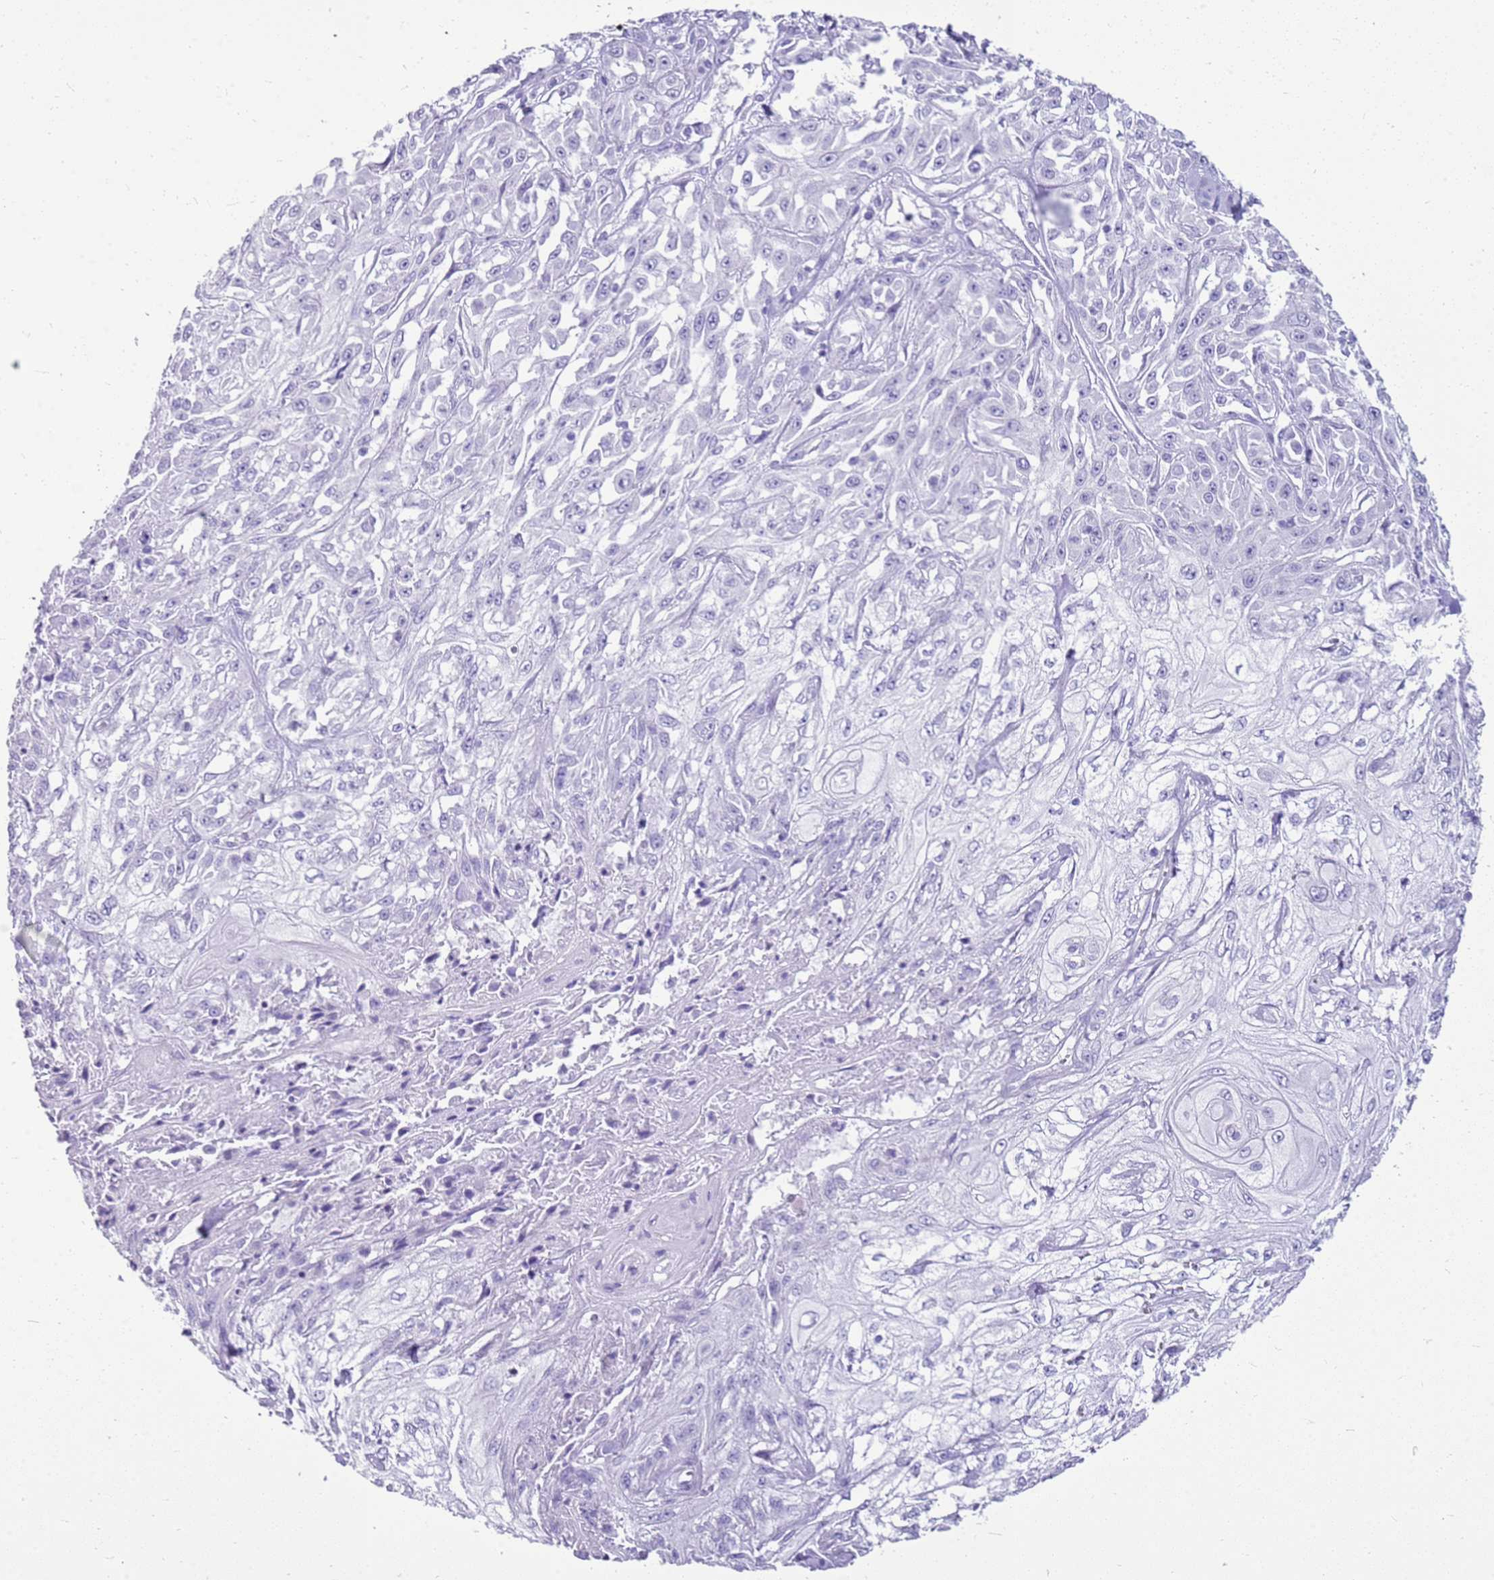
{"staining": {"intensity": "negative", "quantity": "none", "location": "none"}, "tissue": "skin cancer", "cell_type": "Tumor cells", "image_type": "cancer", "snomed": [{"axis": "morphology", "description": "Squamous cell carcinoma, NOS"}, {"axis": "morphology", "description": "Squamous cell carcinoma, metastatic, NOS"}, {"axis": "topography", "description": "Skin"}, {"axis": "topography", "description": "Lymph node"}], "caption": "This is a histopathology image of immunohistochemistry (IHC) staining of skin cancer, which shows no staining in tumor cells.", "gene": "CA8", "patient": {"sex": "male", "age": 75}}